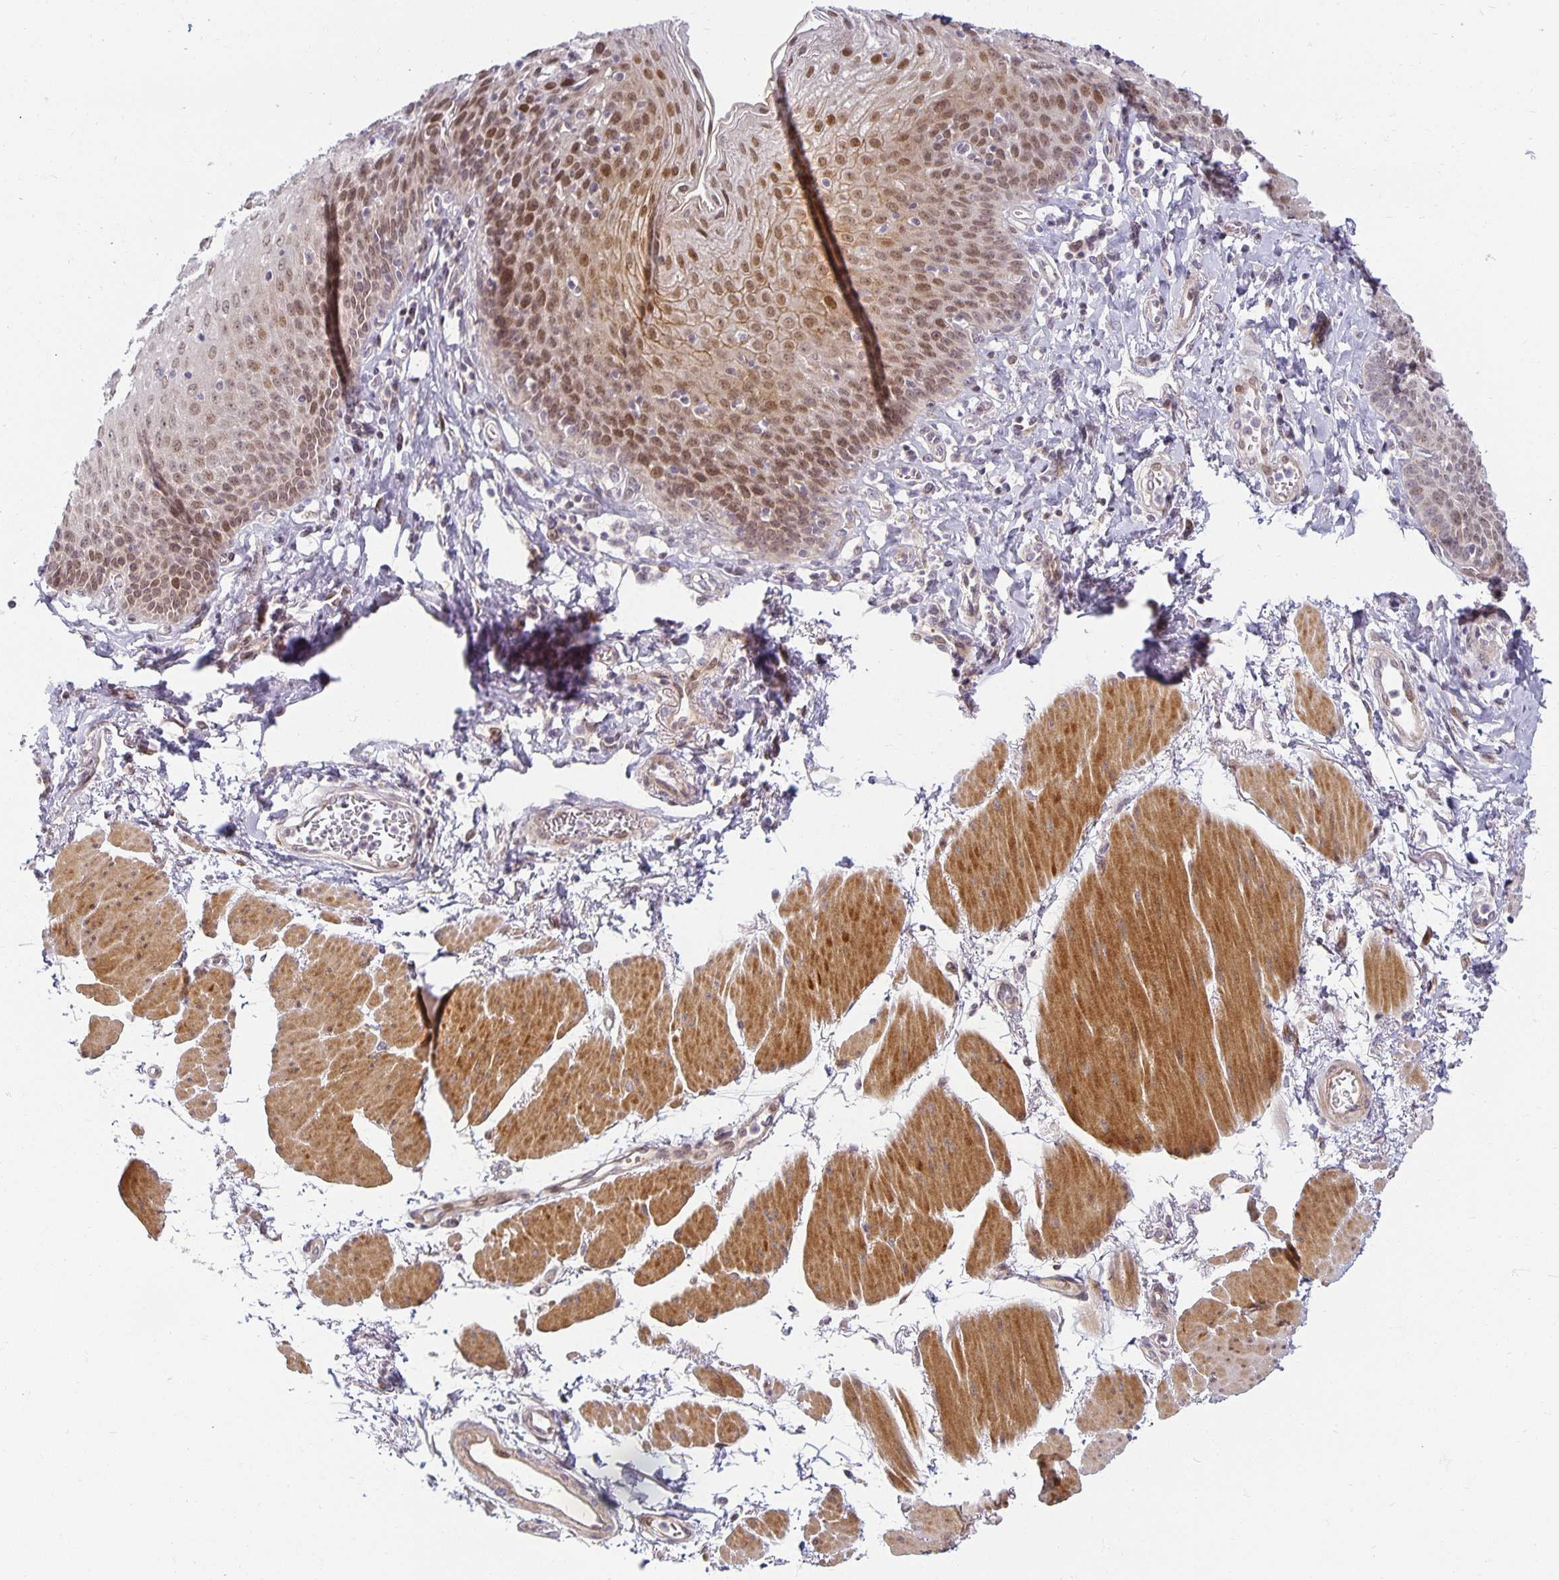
{"staining": {"intensity": "moderate", "quantity": ">75%", "location": "cytoplasmic/membranous,nuclear"}, "tissue": "esophagus", "cell_type": "Squamous epithelial cells", "image_type": "normal", "snomed": [{"axis": "morphology", "description": "Normal tissue, NOS"}, {"axis": "topography", "description": "Esophagus"}], "caption": "Protein analysis of benign esophagus displays moderate cytoplasmic/membranous,nuclear staining in approximately >75% of squamous epithelial cells.", "gene": "EHF", "patient": {"sex": "female", "age": 81}}